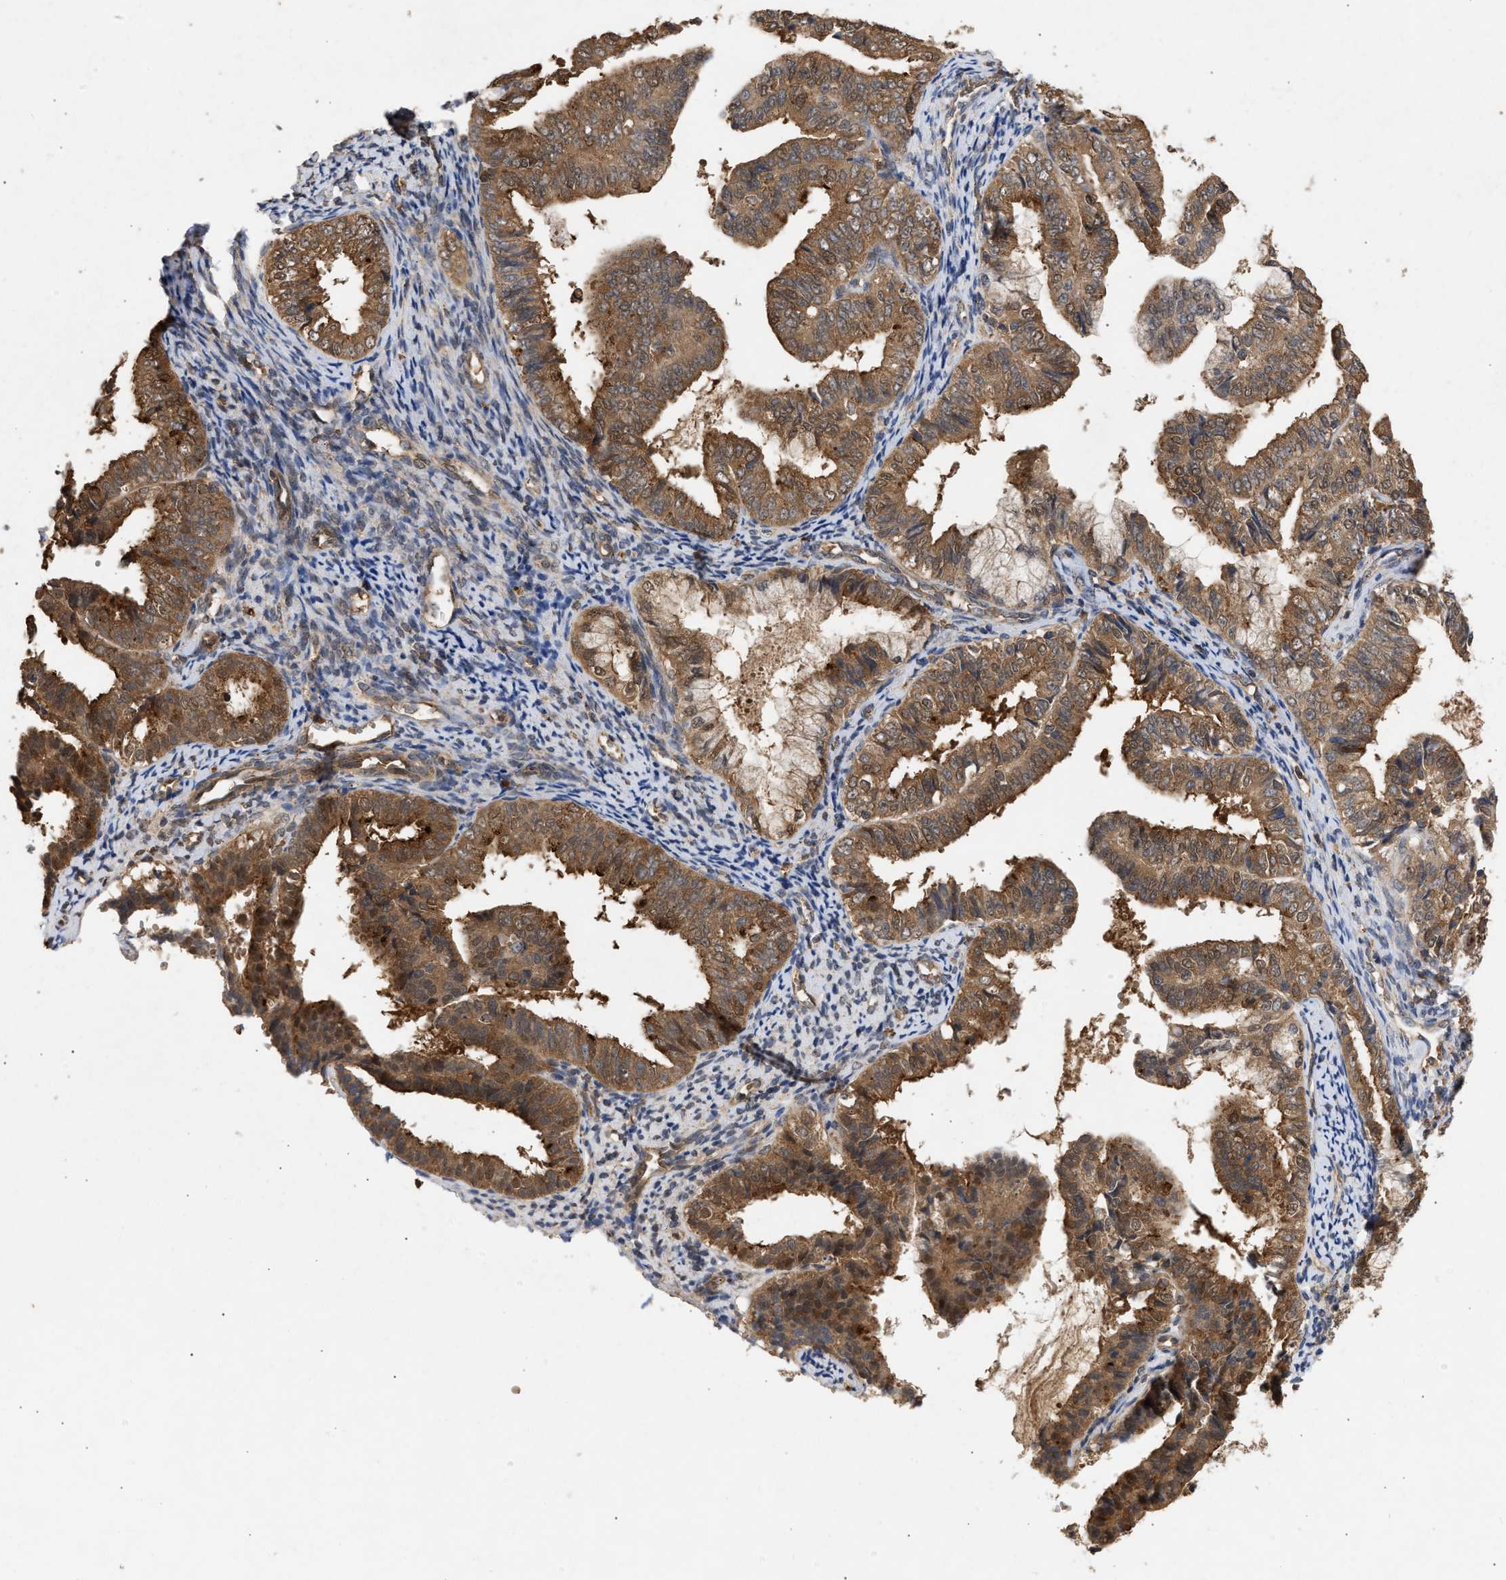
{"staining": {"intensity": "moderate", "quantity": ">75%", "location": "cytoplasmic/membranous,nuclear"}, "tissue": "endometrial cancer", "cell_type": "Tumor cells", "image_type": "cancer", "snomed": [{"axis": "morphology", "description": "Adenocarcinoma, NOS"}, {"axis": "topography", "description": "Endometrium"}], "caption": "Human endometrial cancer stained with a protein marker exhibits moderate staining in tumor cells.", "gene": "FITM1", "patient": {"sex": "female", "age": 63}}